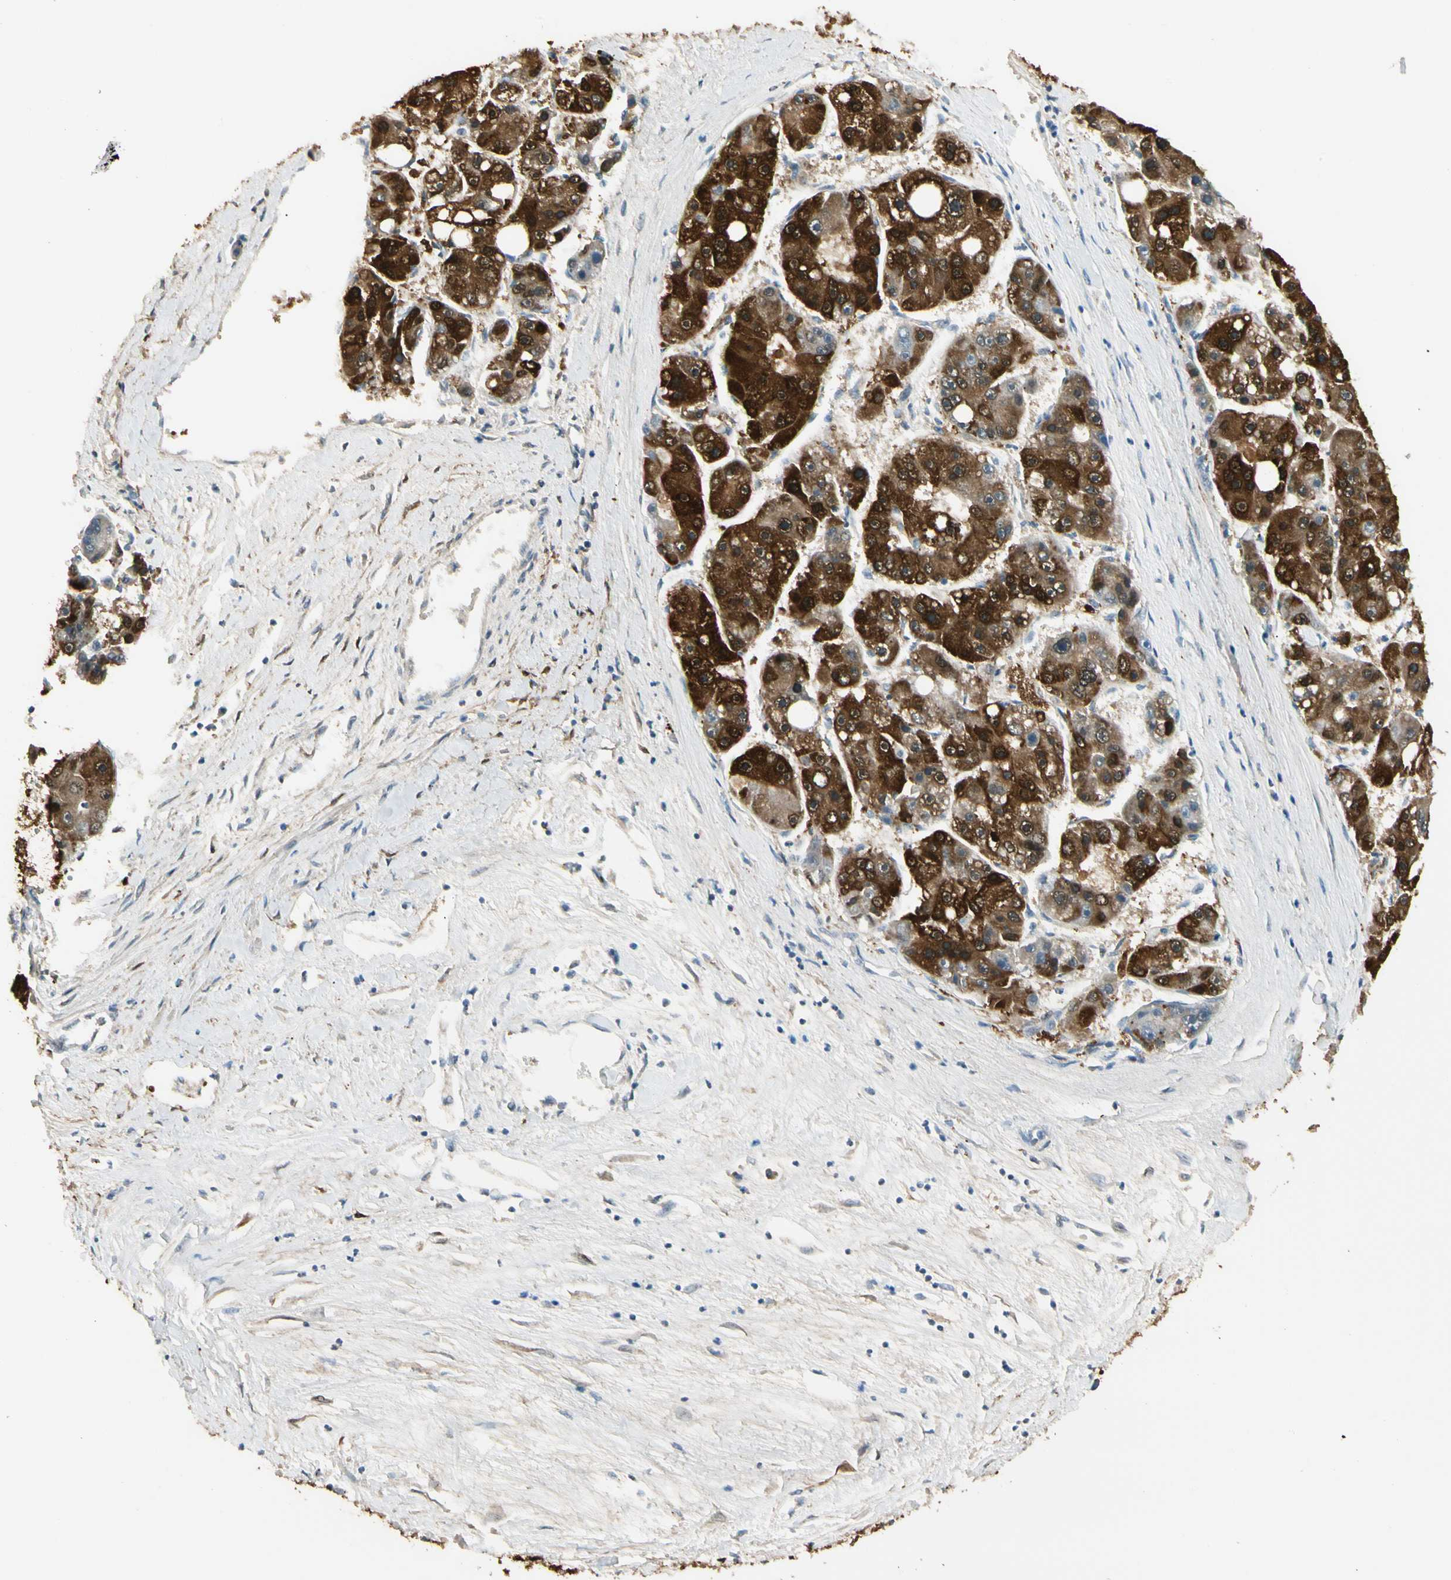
{"staining": {"intensity": "strong", "quantity": ">75%", "location": "cytoplasmic/membranous,nuclear"}, "tissue": "liver cancer", "cell_type": "Tumor cells", "image_type": "cancer", "snomed": [{"axis": "morphology", "description": "Carcinoma, Hepatocellular, NOS"}, {"axis": "topography", "description": "Liver"}], "caption": "Protein expression by immunohistochemistry (IHC) shows strong cytoplasmic/membranous and nuclear staining in about >75% of tumor cells in liver cancer.", "gene": "GNE", "patient": {"sex": "female", "age": 61}}